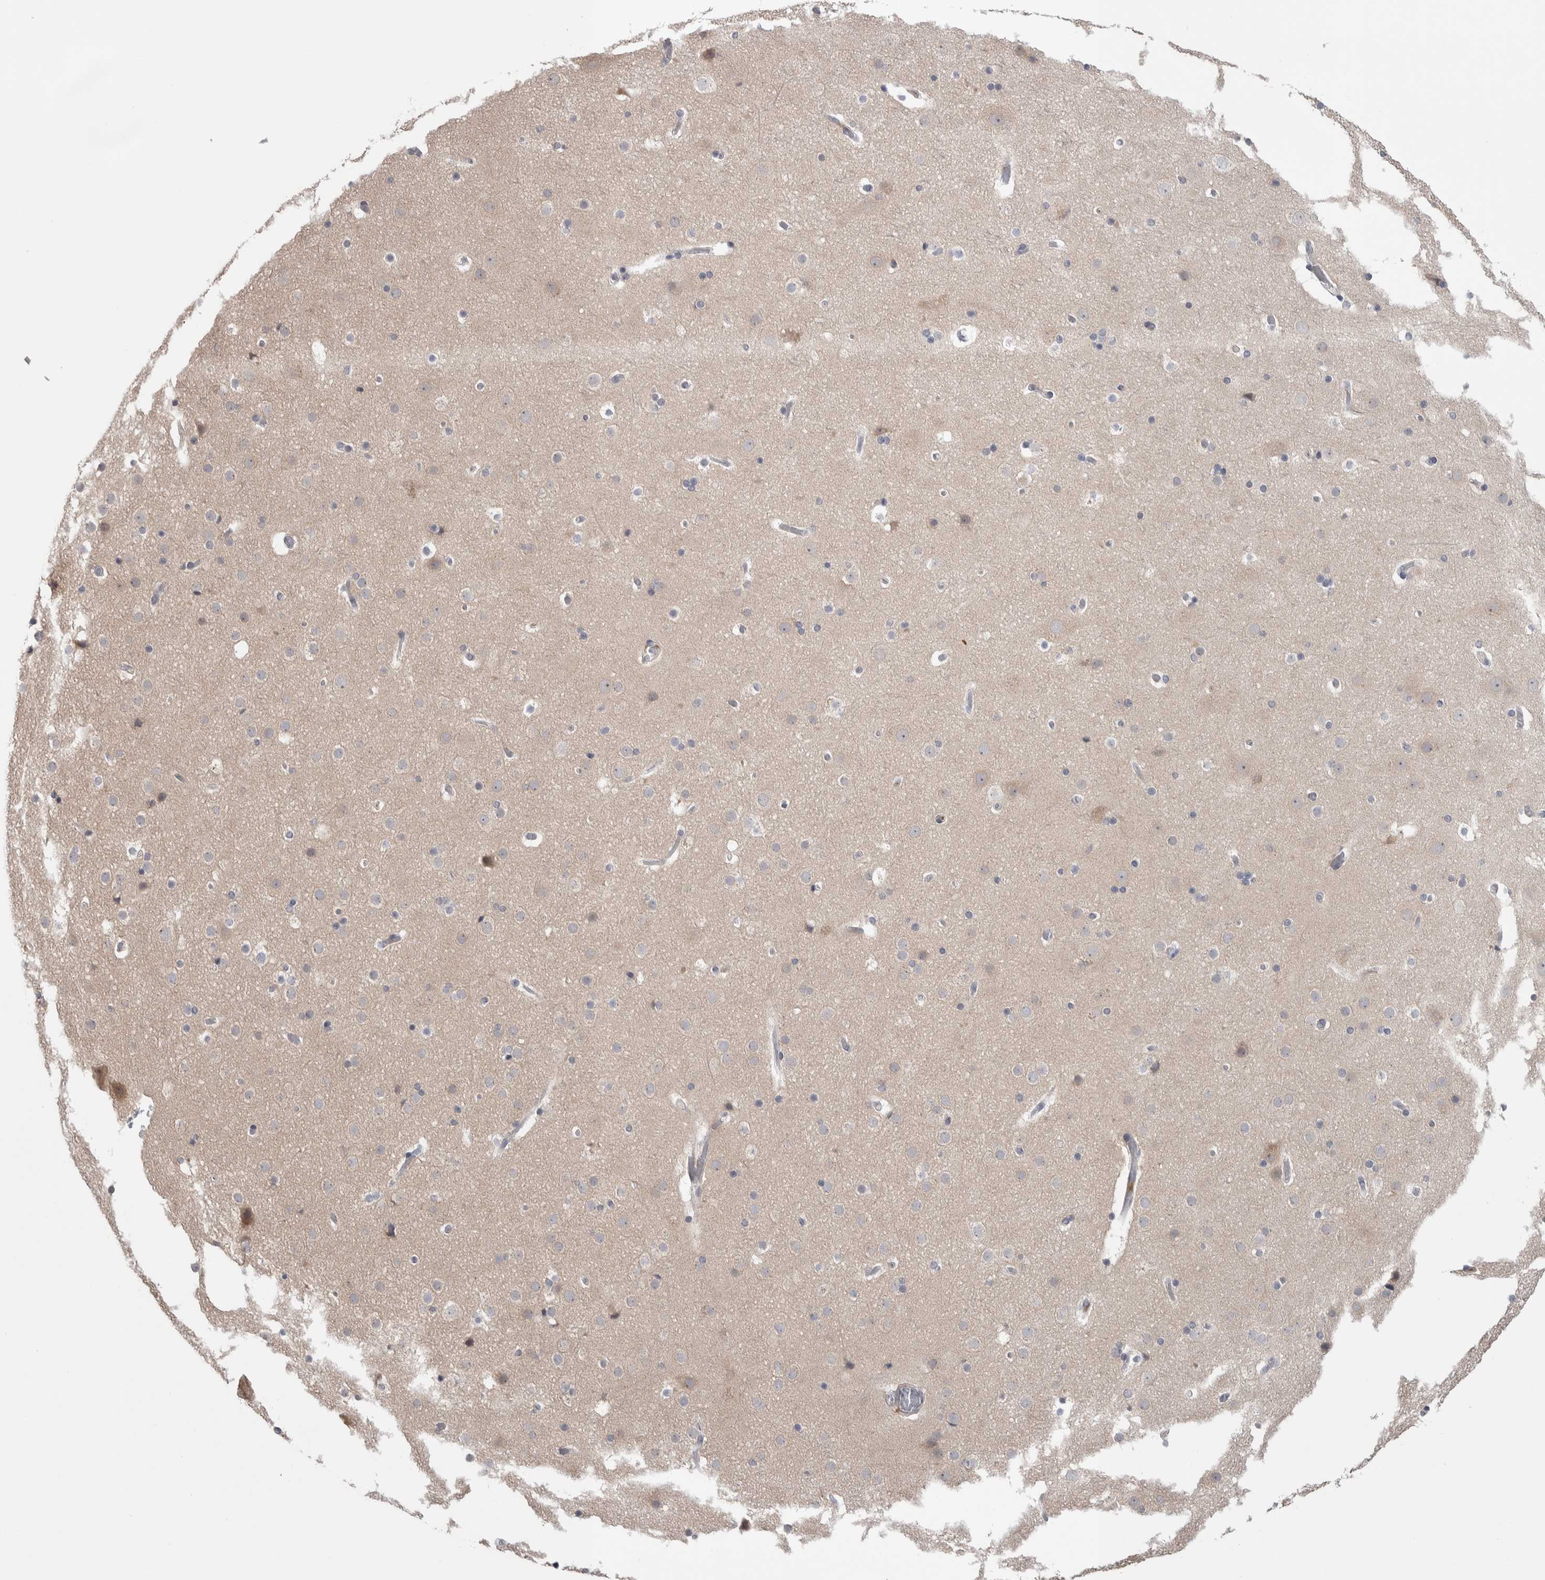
{"staining": {"intensity": "negative", "quantity": "none", "location": "none"}, "tissue": "cerebral cortex", "cell_type": "Endothelial cells", "image_type": "normal", "snomed": [{"axis": "morphology", "description": "Normal tissue, NOS"}, {"axis": "topography", "description": "Cerebral cortex"}], "caption": "IHC of benign cerebral cortex shows no expression in endothelial cells.", "gene": "CUL2", "patient": {"sex": "male", "age": 57}}